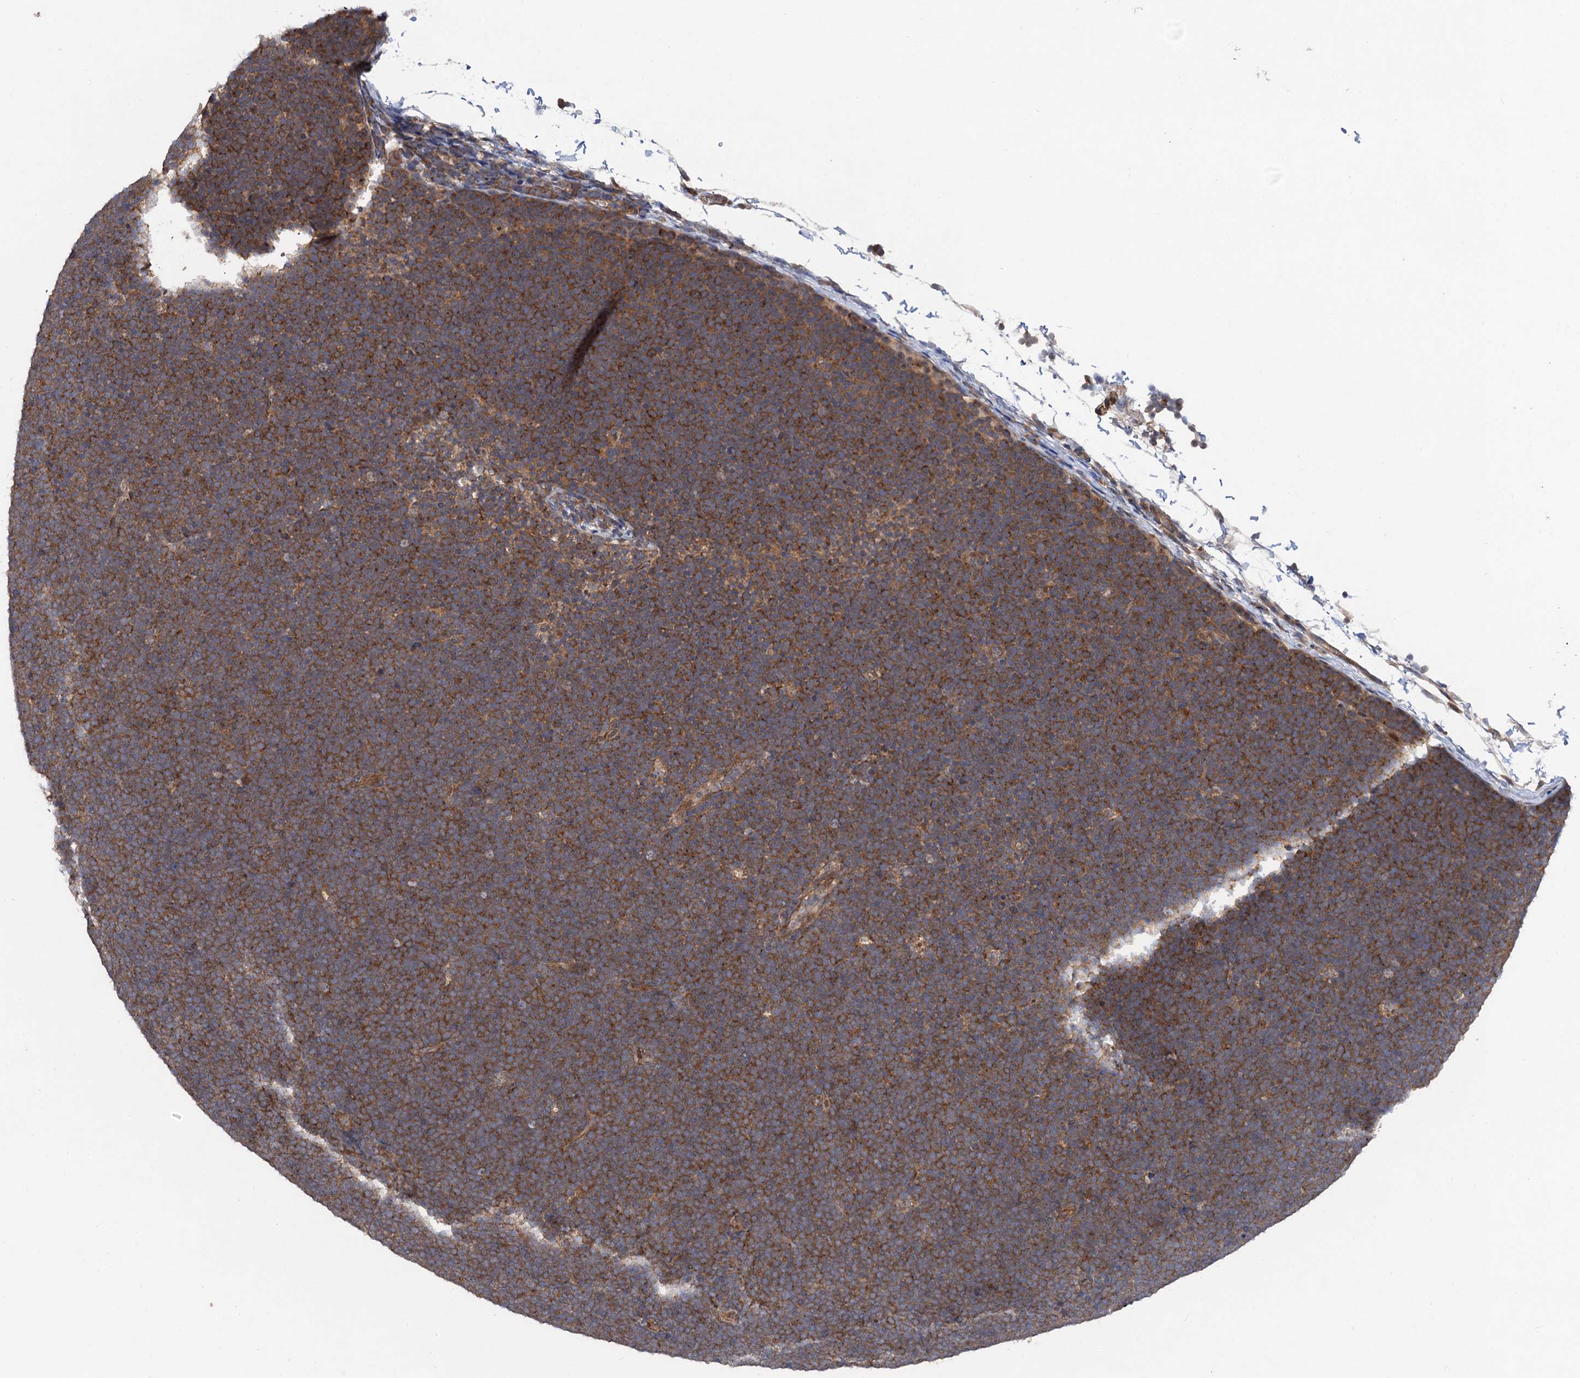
{"staining": {"intensity": "moderate", "quantity": ">75%", "location": "cytoplasmic/membranous"}, "tissue": "lymphoma", "cell_type": "Tumor cells", "image_type": "cancer", "snomed": [{"axis": "morphology", "description": "Malignant lymphoma, non-Hodgkin's type, High grade"}, {"axis": "topography", "description": "Lymph node"}], "caption": "Immunohistochemical staining of human high-grade malignant lymphoma, non-Hodgkin's type exhibits medium levels of moderate cytoplasmic/membranous protein expression in approximately >75% of tumor cells. (DAB (3,3'-diaminobenzidine) IHC, brown staining for protein, blue staining for nuclei).", "gene": "HAUS1", "patient": {"sex": "male", "age": 13}}